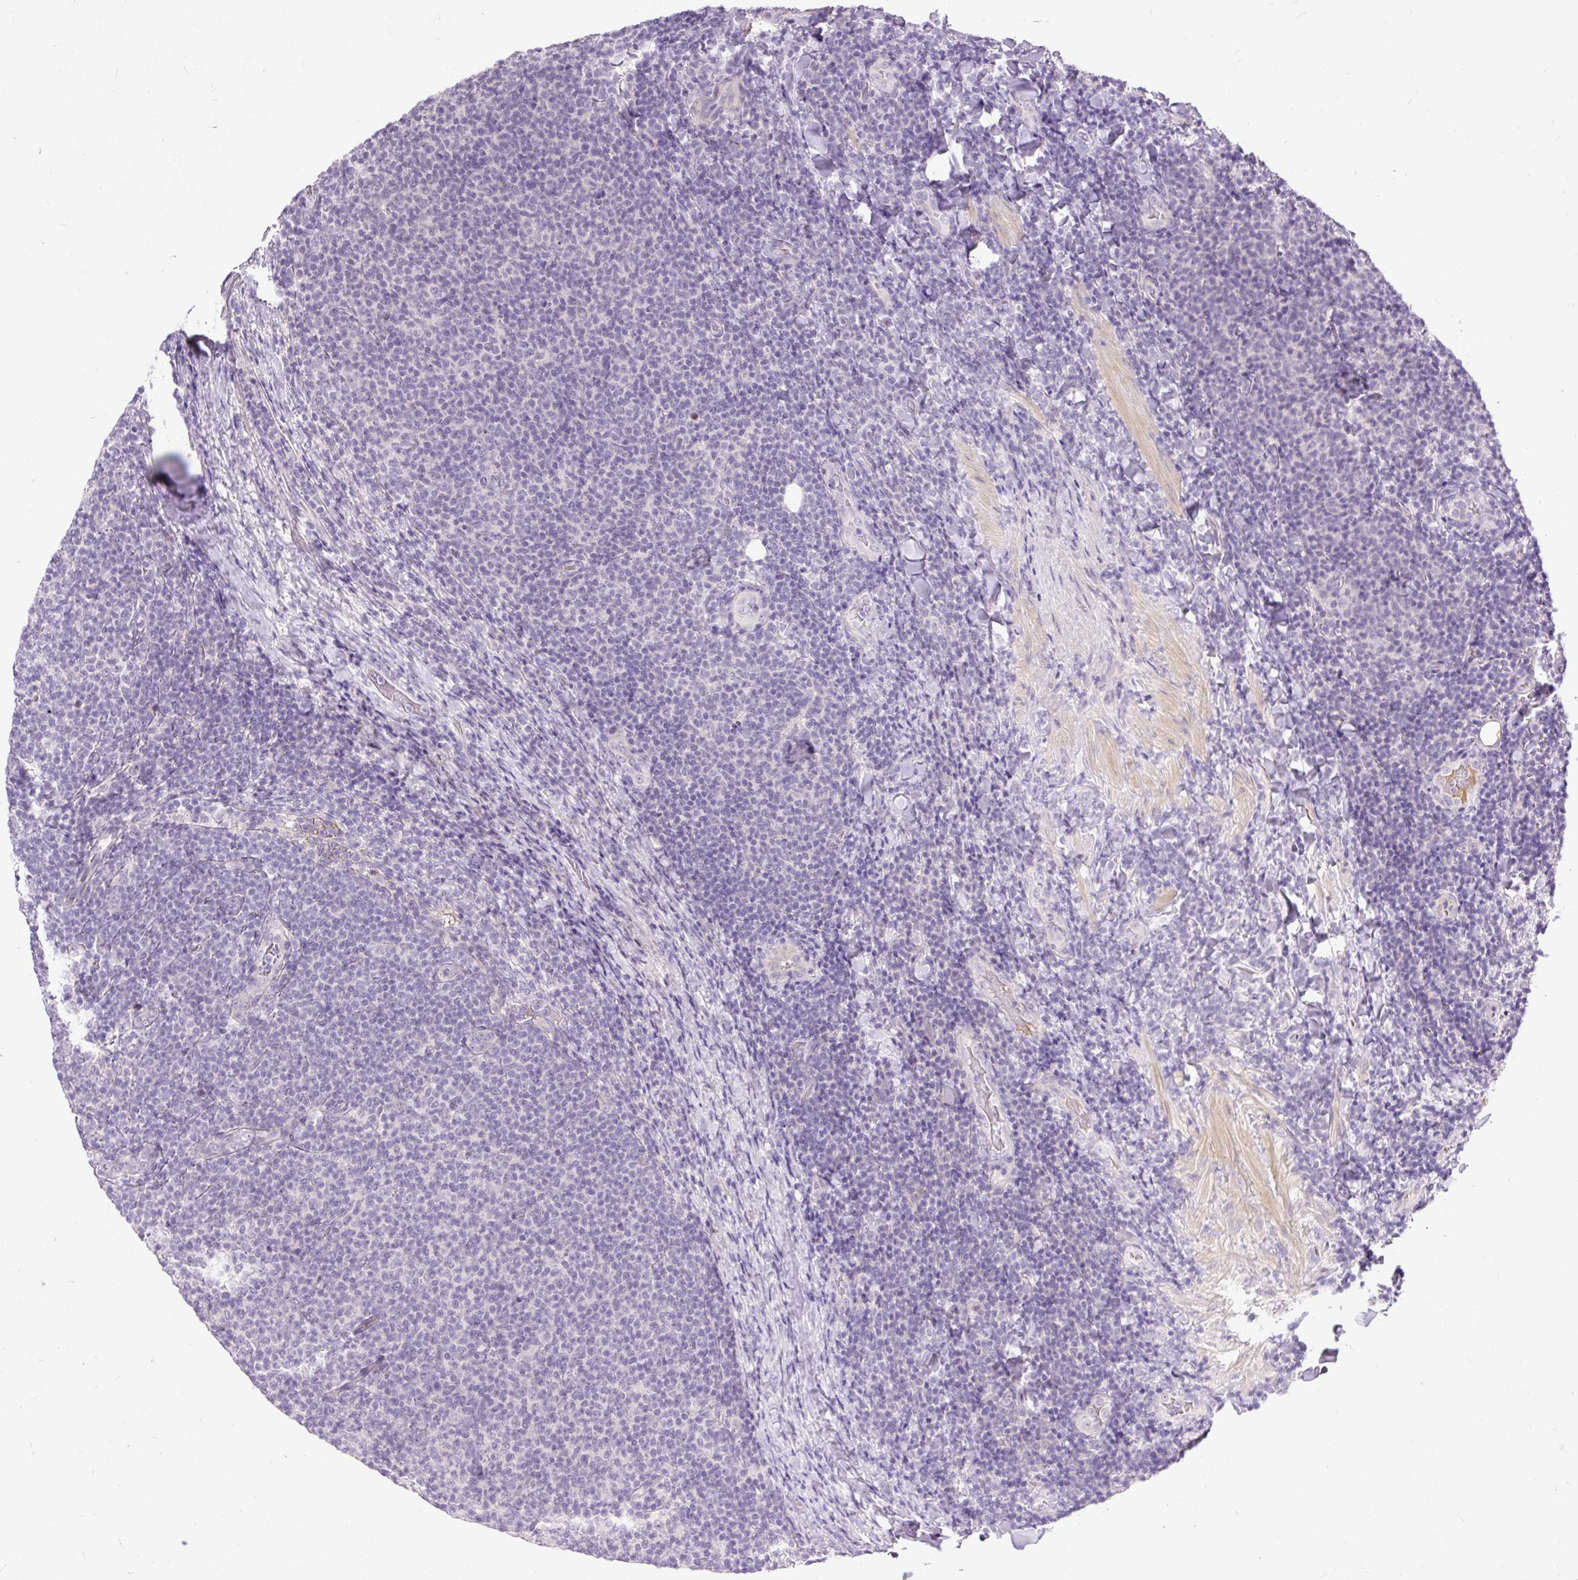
{"staining": {"intensity": "negative", "quantity": "none", "location": "none"}, "tissue": "lymphoma", "cell_type": "Tumor cells", "image_type": "cancer", "snomed": [{"axis": "morphology", "description": "Malignant lymphoma, non-Hodgkin's type, Low grade"}, {"axis": "topography", "description": "Lymph node"}], "caption": "An immunohistochemistry (IHC) image of low-grade malignant lymphoma, non-Hodgkin's type is shown. There is no staining in tumor cells of low-grade malignant lymphoma, non-Hodgkin's type. (DAB (3,3'-diaminobenzidine) immunohistochemistry, high magnification).", "gene": "KRTAP20-3", "patient": {"sex": "male", "age": 66}}